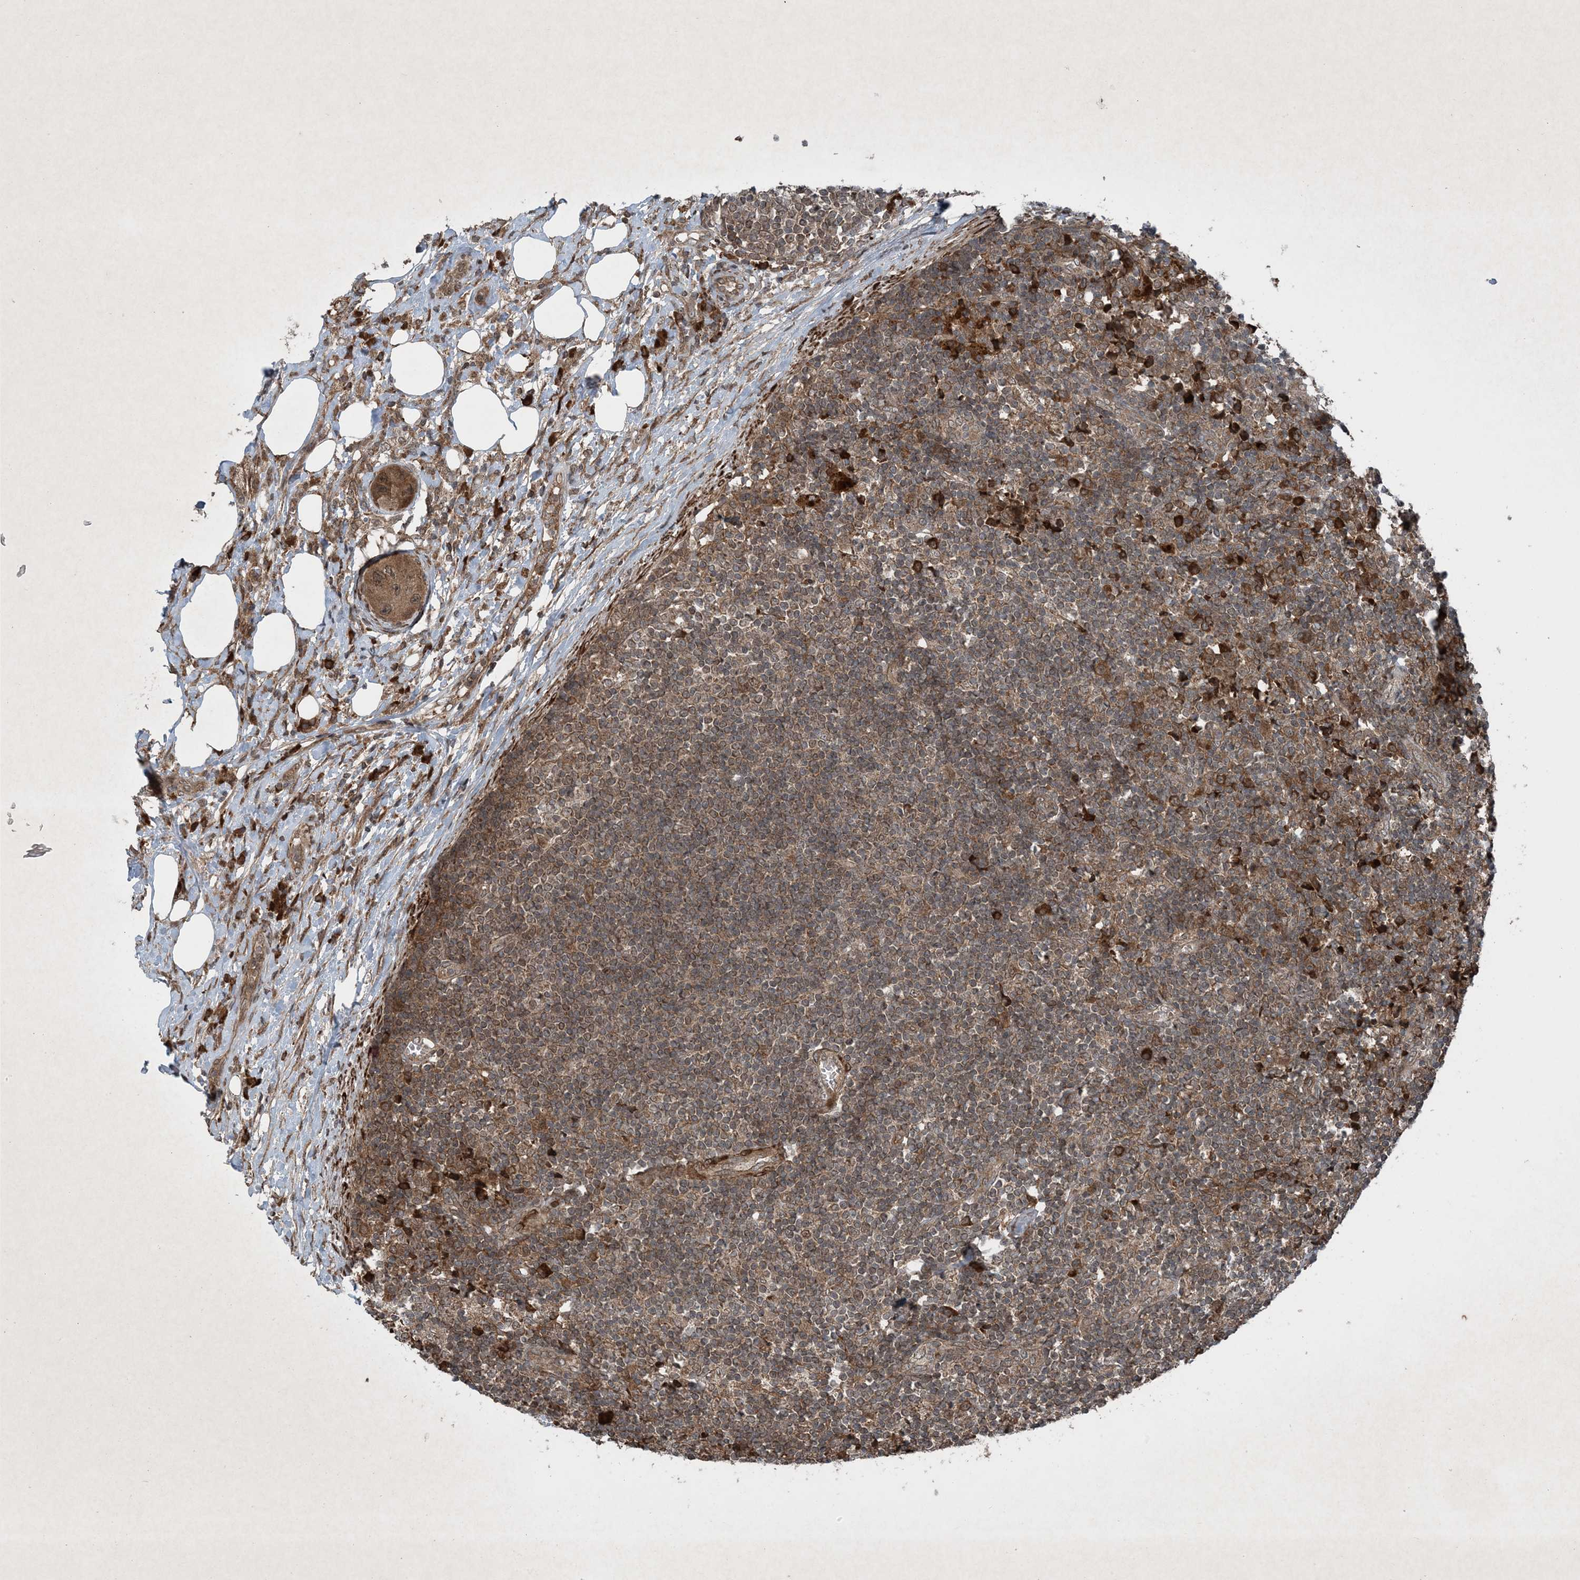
{"staining": {"intensity": "moderate", "quantity": ">75%", "location": "cytoplasmic/membranous"}, "tissue": "lymph node", "cell_type": "Germinal center cells", "image_type": "normal", "snomed": [{"axis": "morphology", "description": "Normal tissue, NOS"}, {"axis": "morphology", "description": "Squamous cell carcinoma, metastatic, NOS"}, {"axis": "topography", "description": "Lymph node"}], "caption": "IHC of unremarkable human lymph node exhibits medium levels of moderate cytoplasmic/membranous expression in approximately >75% of germinal center cells.", "gene": "GNG5", "patient": {"sex": "male", "age": 73}}